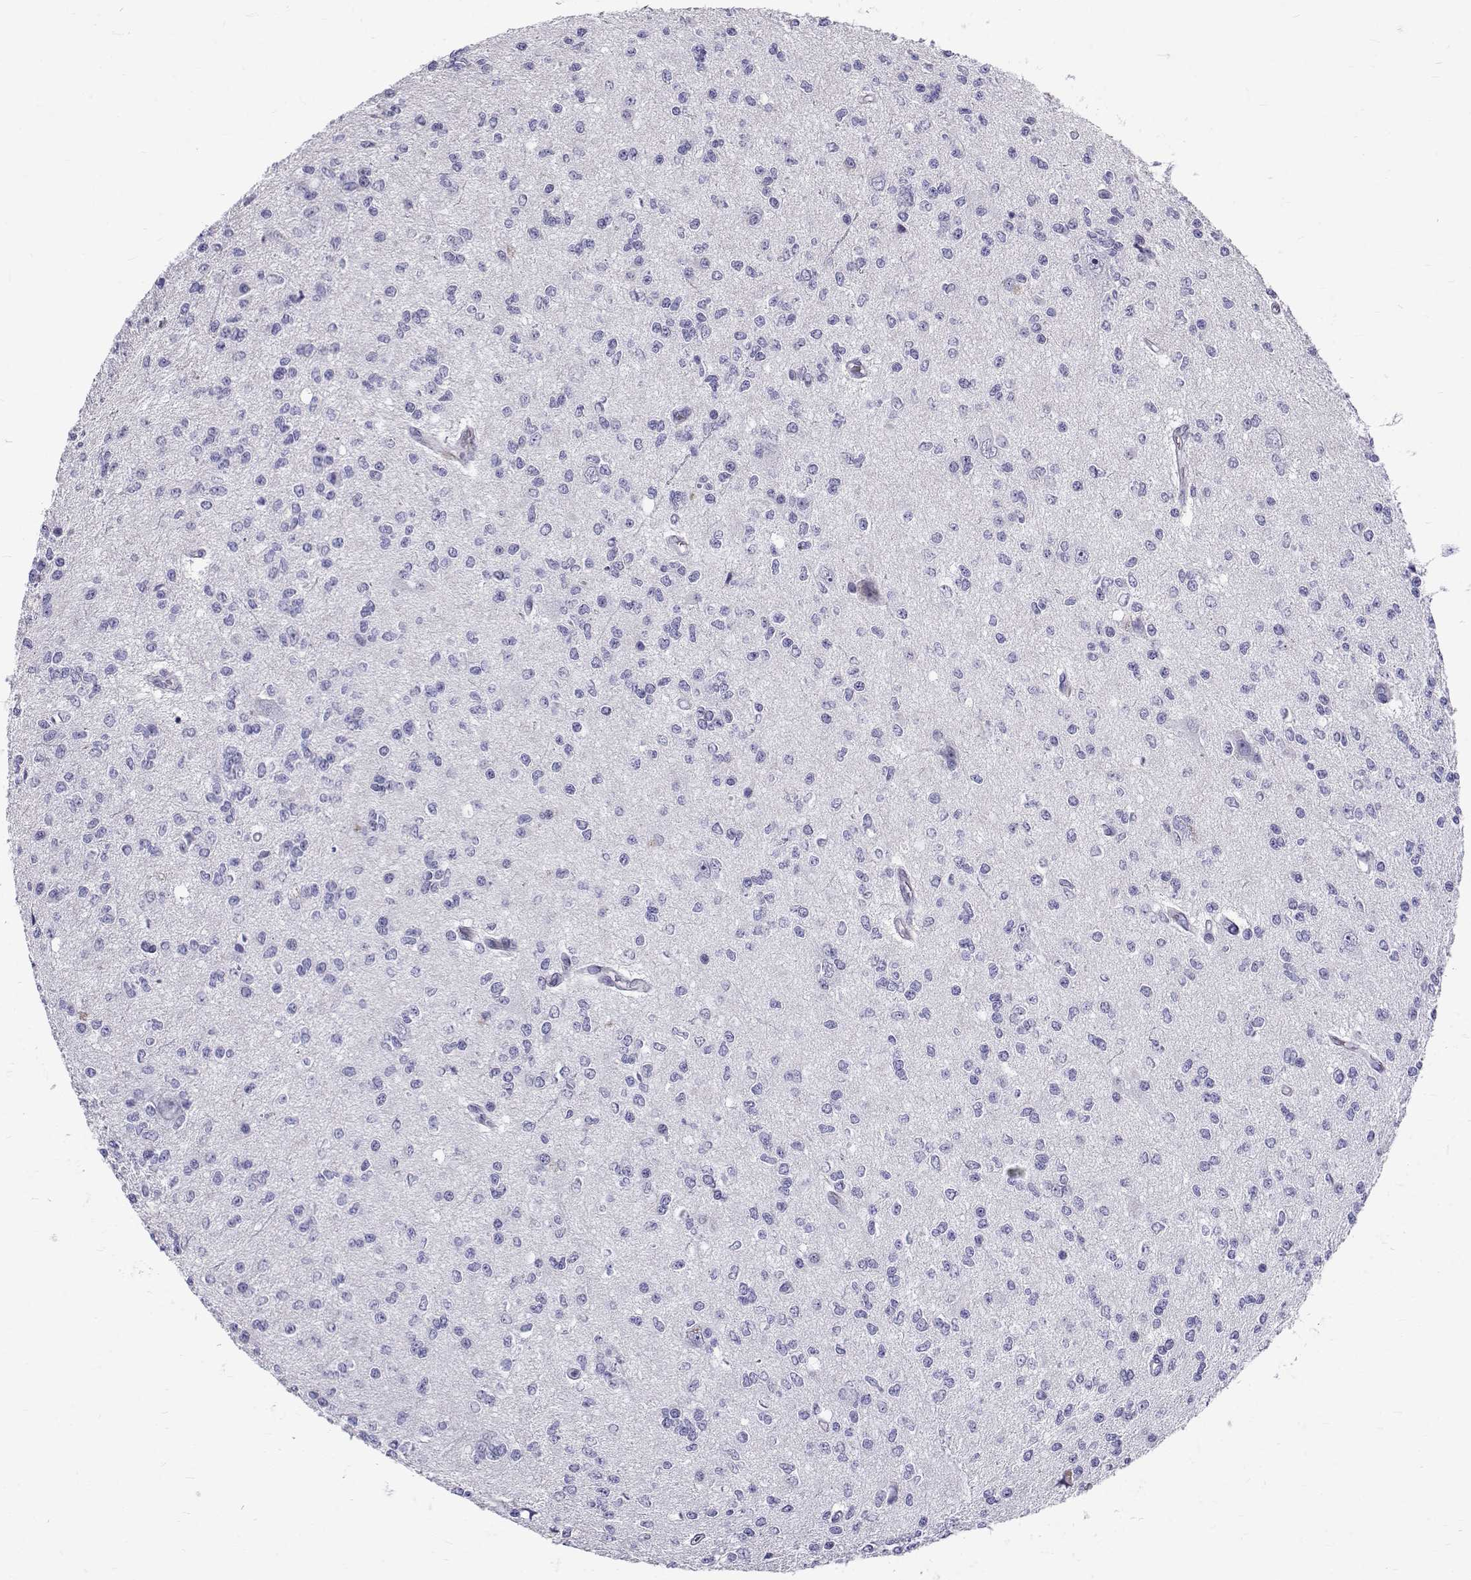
{"staining": {"intensity": "negative", "quantity": "none", "location": "none"}, "tissue": "glioma", "cell_type": "Tumor cells", "image_type": "cancer", "snomed": [{"axis": "morphology", "description": "Glioma, malignant, Low grade"}, {"axis": "topography", "description": "Brain"}], "caption": "This is an immunohistochemistry photomicrograph of human glioma. There is no positivity in tumor cells.", "gene": "IGSF1", "patient": {"sex": "male", "age": 67}}